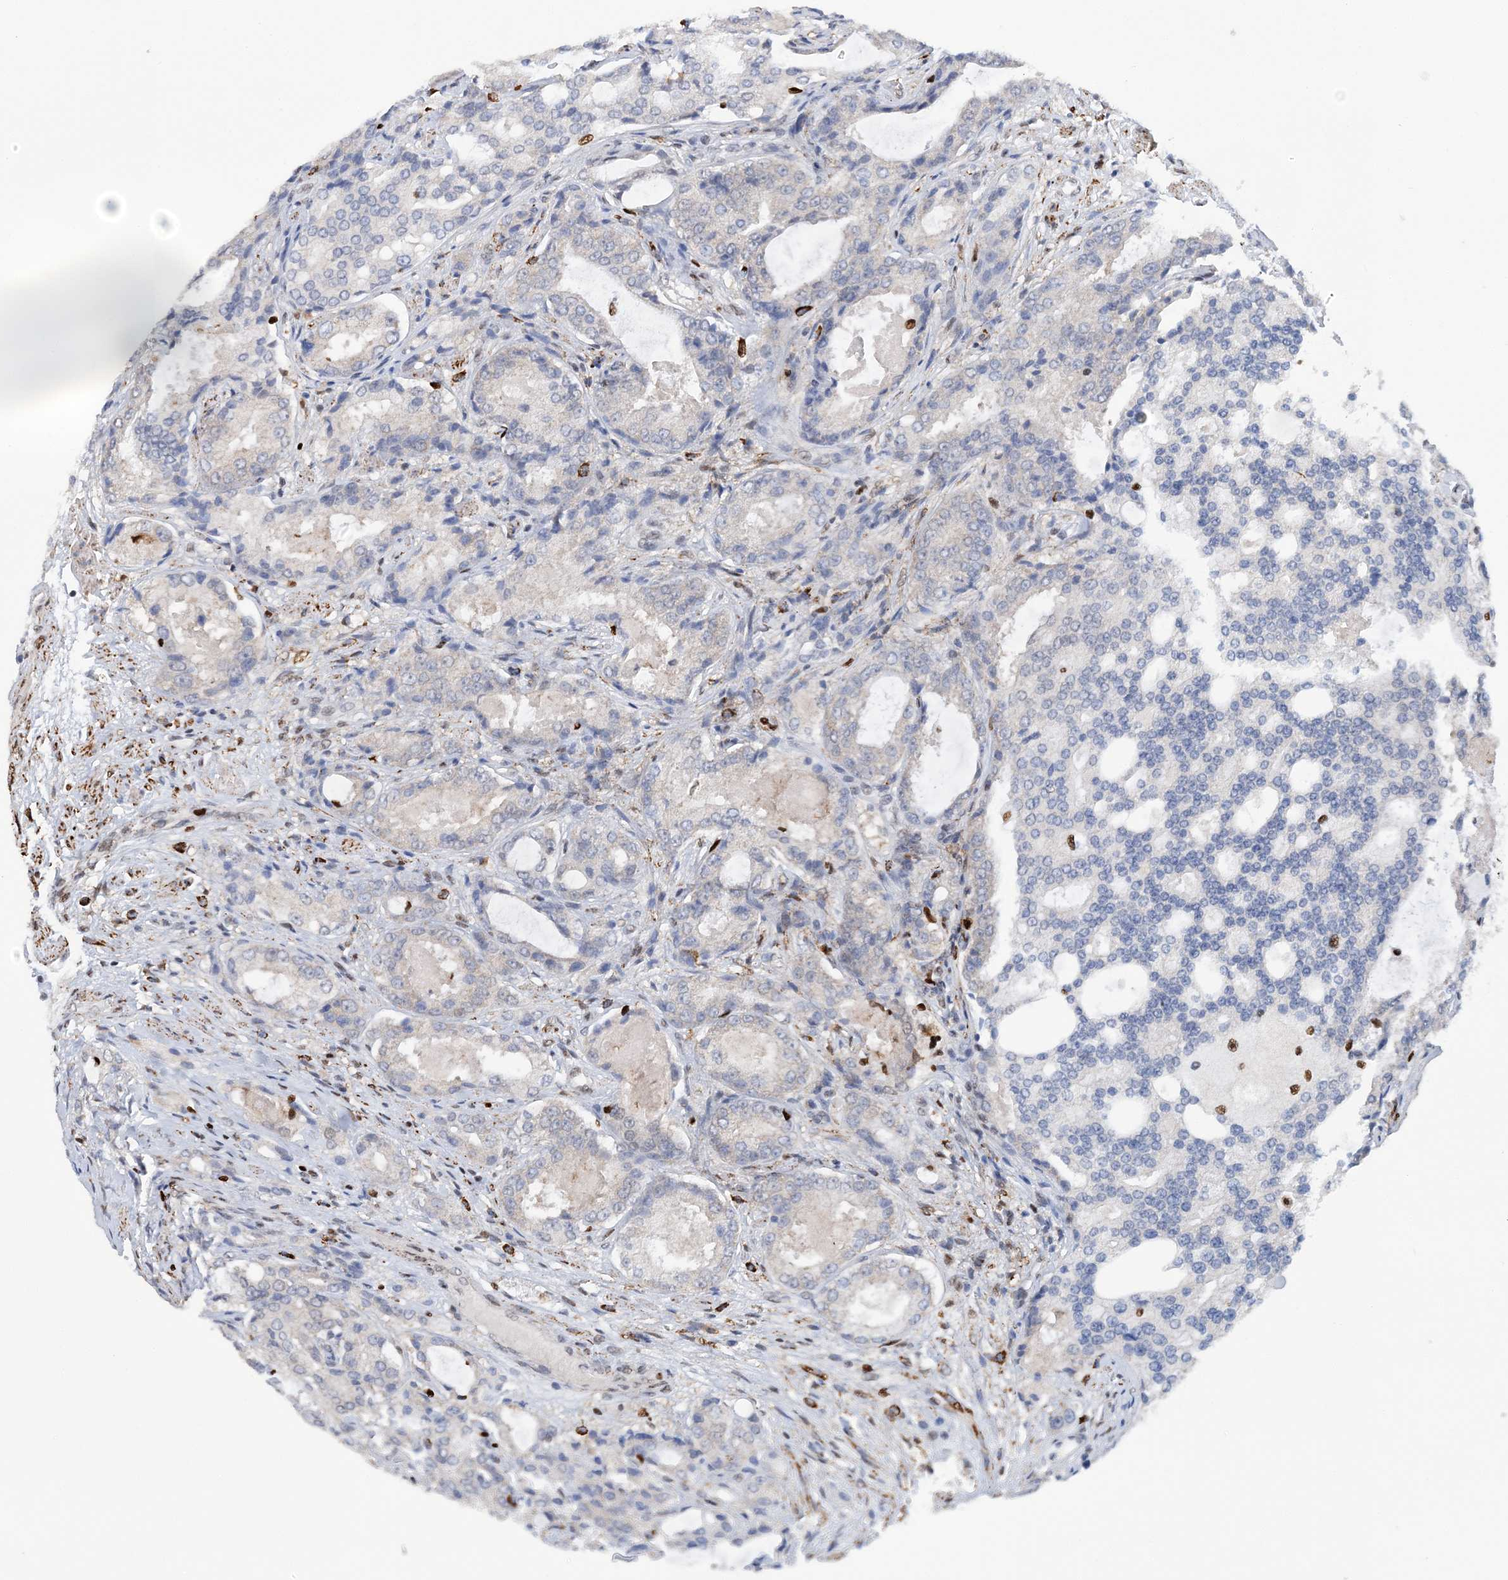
{"staining": {"intensity": "negative", "quantity": "none", "location": "none"}, "tissue": "prostate cancer", "cell_type": "Tumor cells", "image_type": "cancer", "snomed": [{"axis": "morphology", "description": "Adenocarcinoma, High grade"}, {"axis": "topography", "description": "Prostate"}], "caption": "Prostate adenocarcinoma (high-grade) was stained to show a protein in brown. There is no significant positivity in tumor cells.", "gene": "NIT2", "patient": {"sex": "male", "age": 72}}